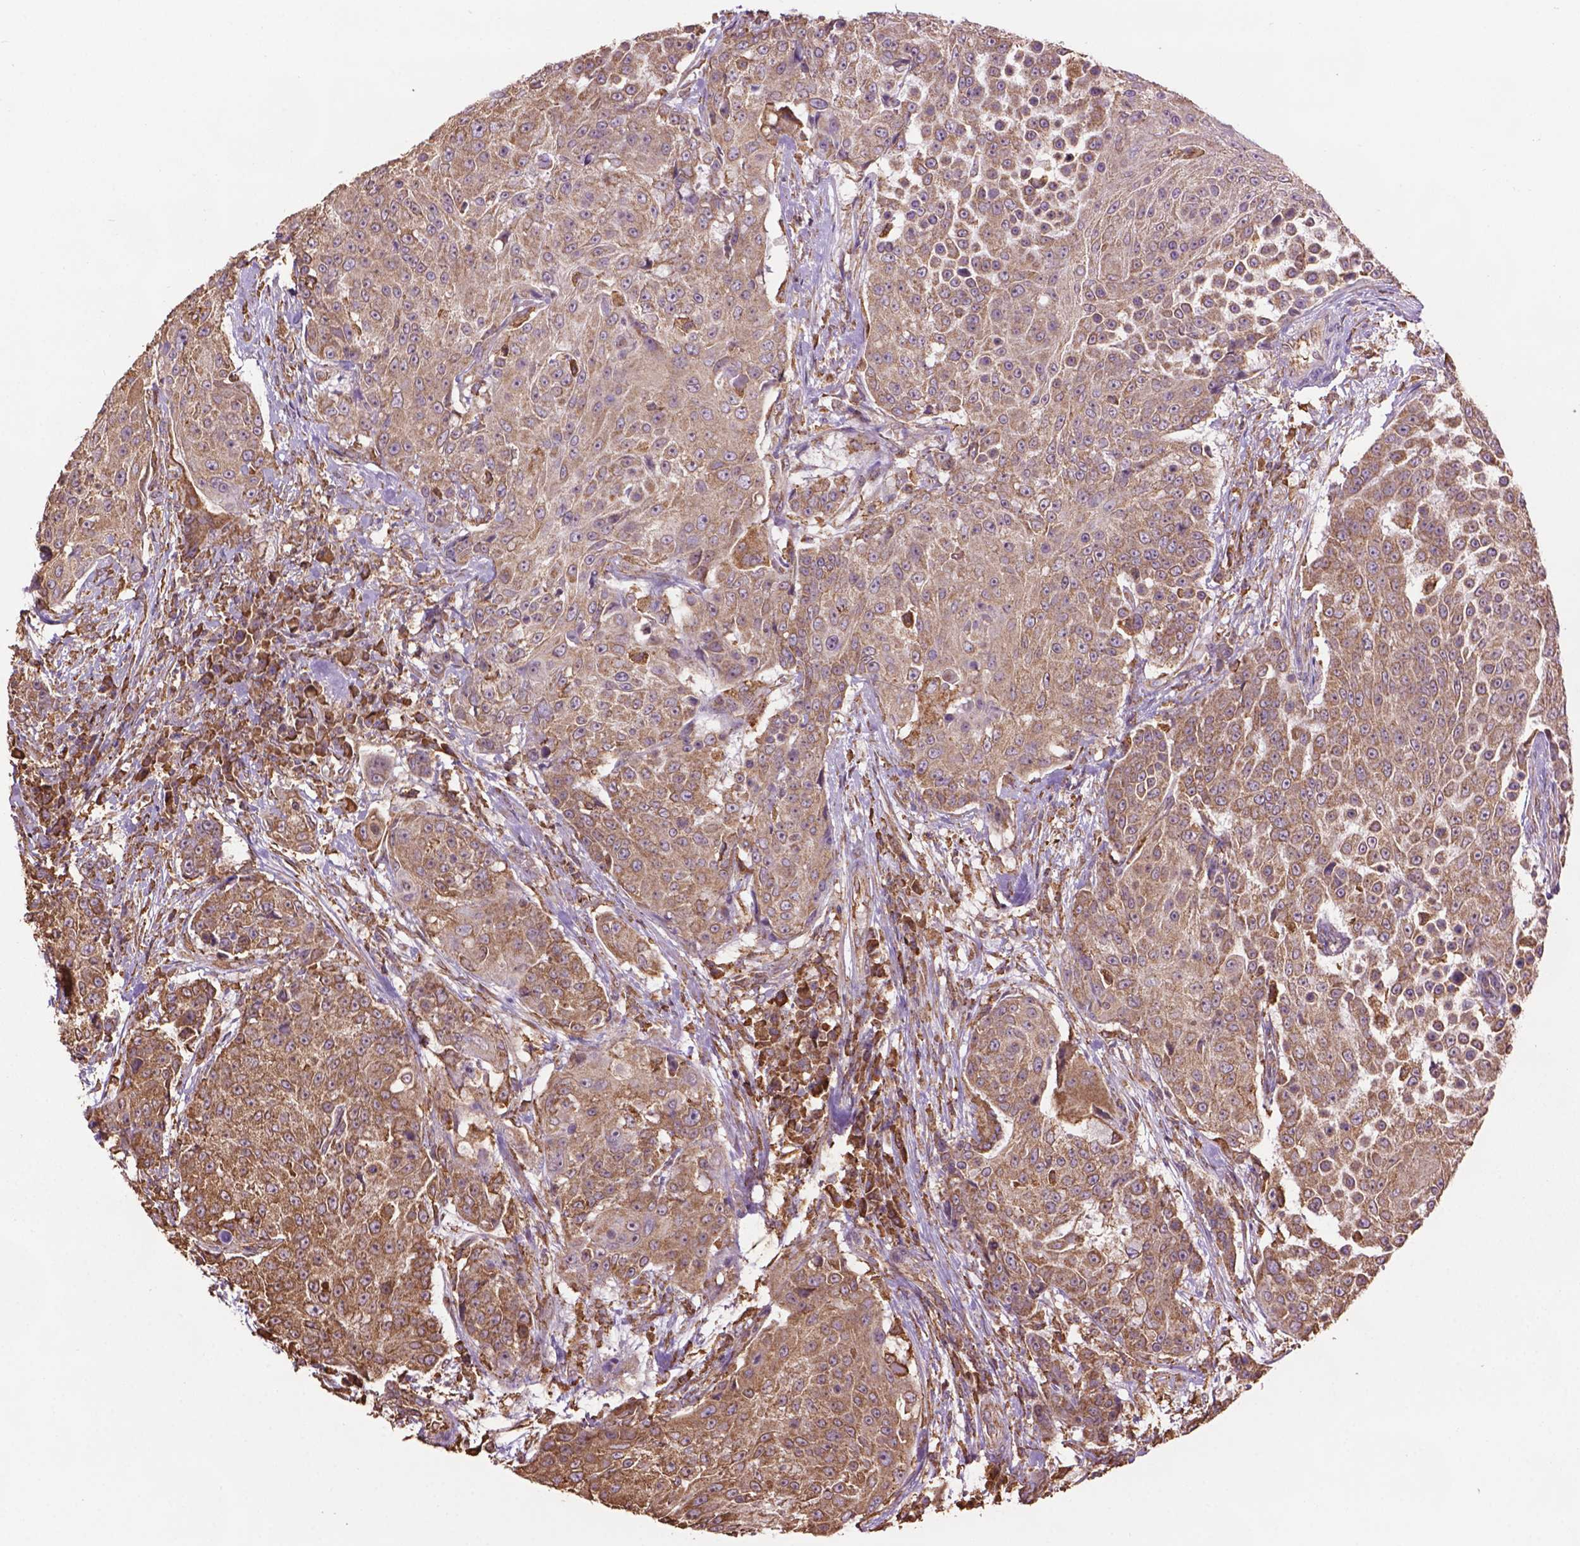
{"staining": {"intensity": "moderate", "quantity": ">75%", "location": "cytoplasmic/membranous"}, "tissue": "urothelial cancer", "cell_type": "Tumor cells", "image_type": "cancer", "snomed": [{"axis": "morphology", "description": "Urothelial carcinoma, High grade"}, {"axis": "topography", "description": "Urinary bladder"}], "caption": "The histopathology image shows immunohistochemical staining of urothelial cancer. There is moderate cytoplasmic/membranous staining is appreciated in about >75% of tumor cells.", "gene": "PPP2R5E", "patient": {"sex": "female", "age": 63}}